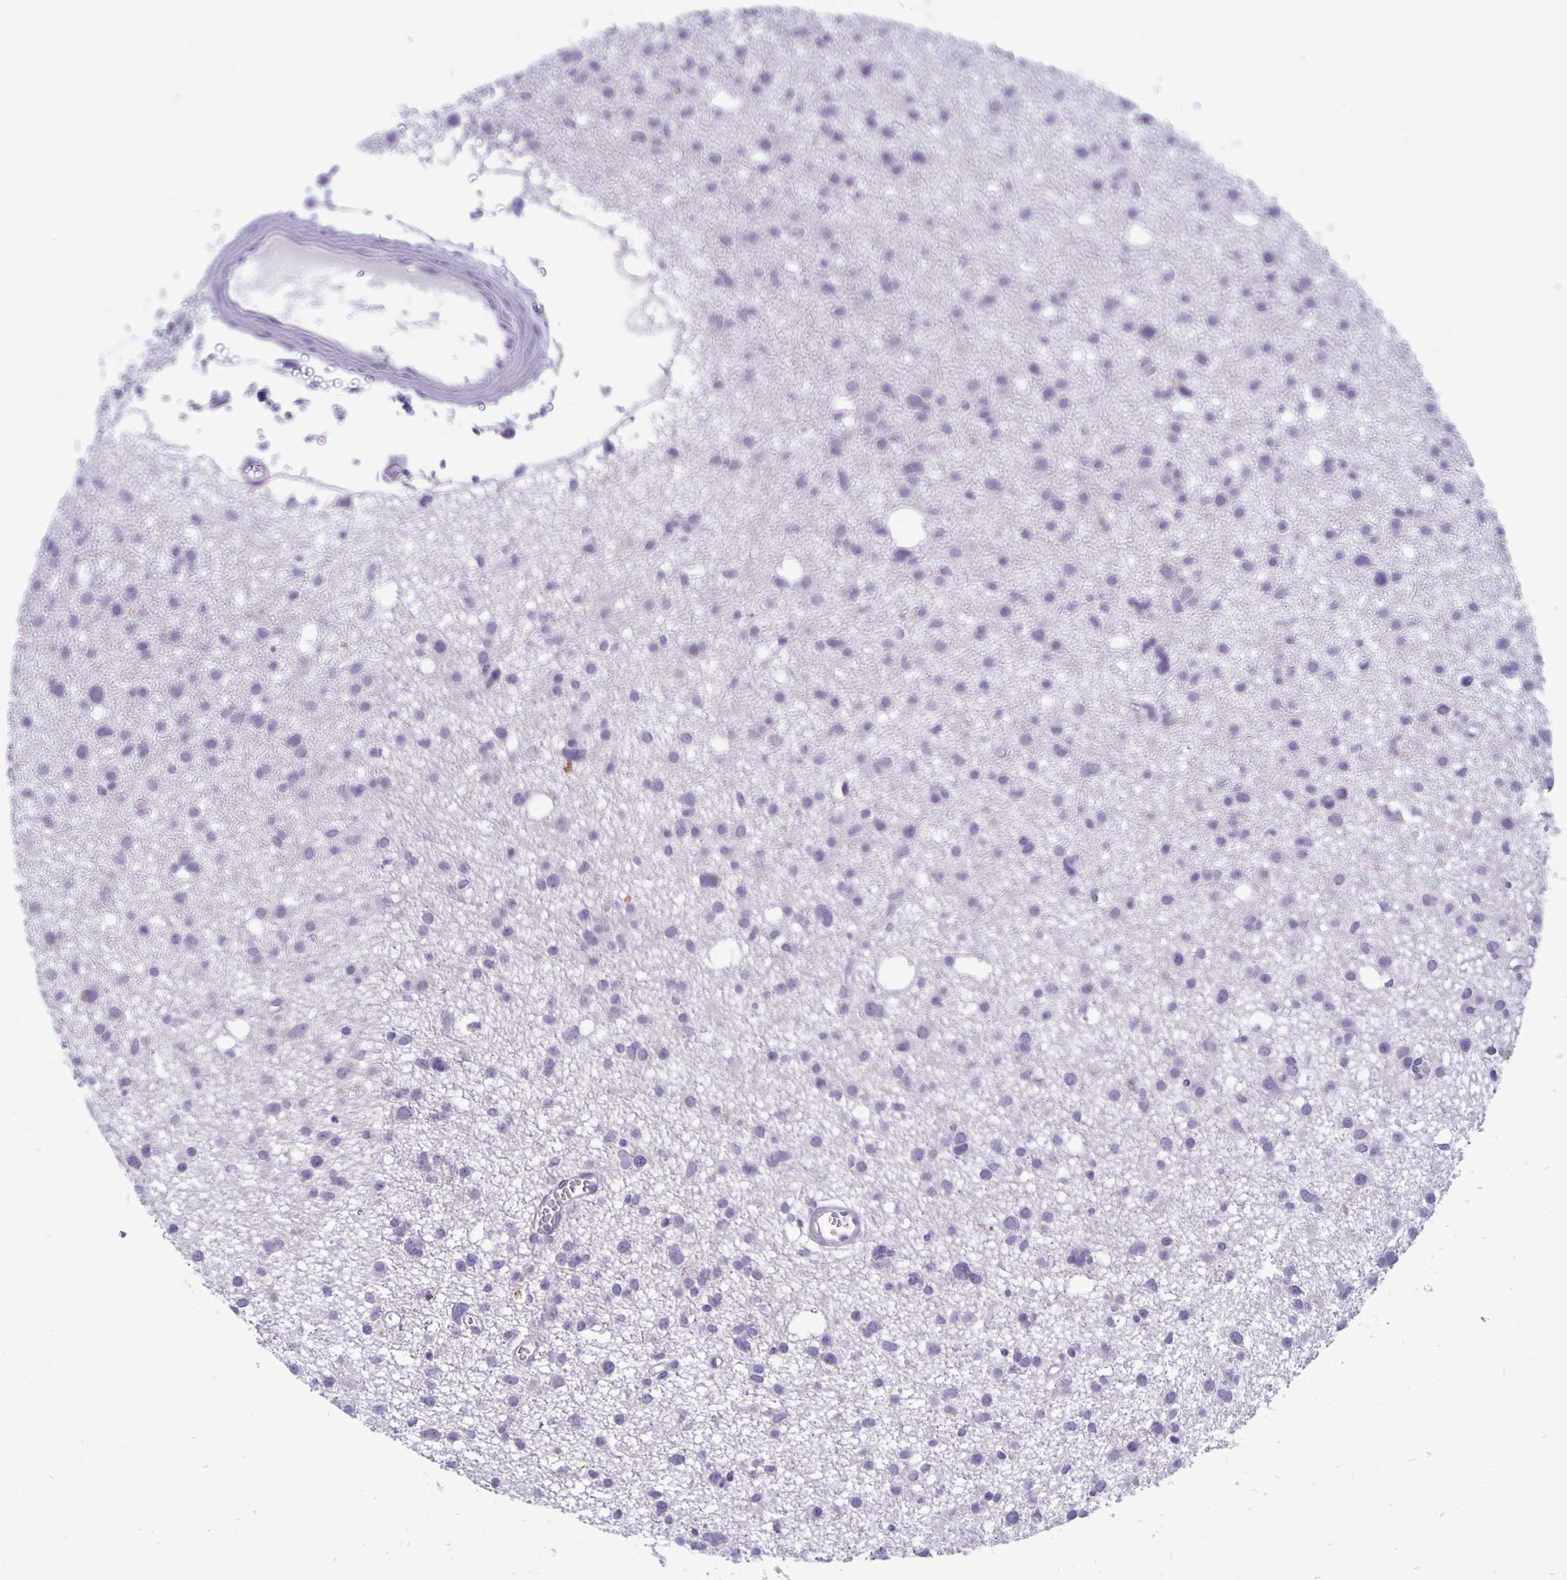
{"staining": {"intensity": "negative", "quantity": "none", "location": "none"}, "tissue": "glioma", "cell_type": "Tumor cells", "image_type": "cancer", "snomed": [{"axis": "morphology", "description": "Glioma, malignant, High grade"}, {"axis": "topography", "description": "Brain"}], "caption": "DAB immunohistochemical staining of high-grade glioma (malignant) exhibits no significant positivity in tumor cells.", "gene": "ERBB2", "patient": {"sex": "male", "age": 23}}